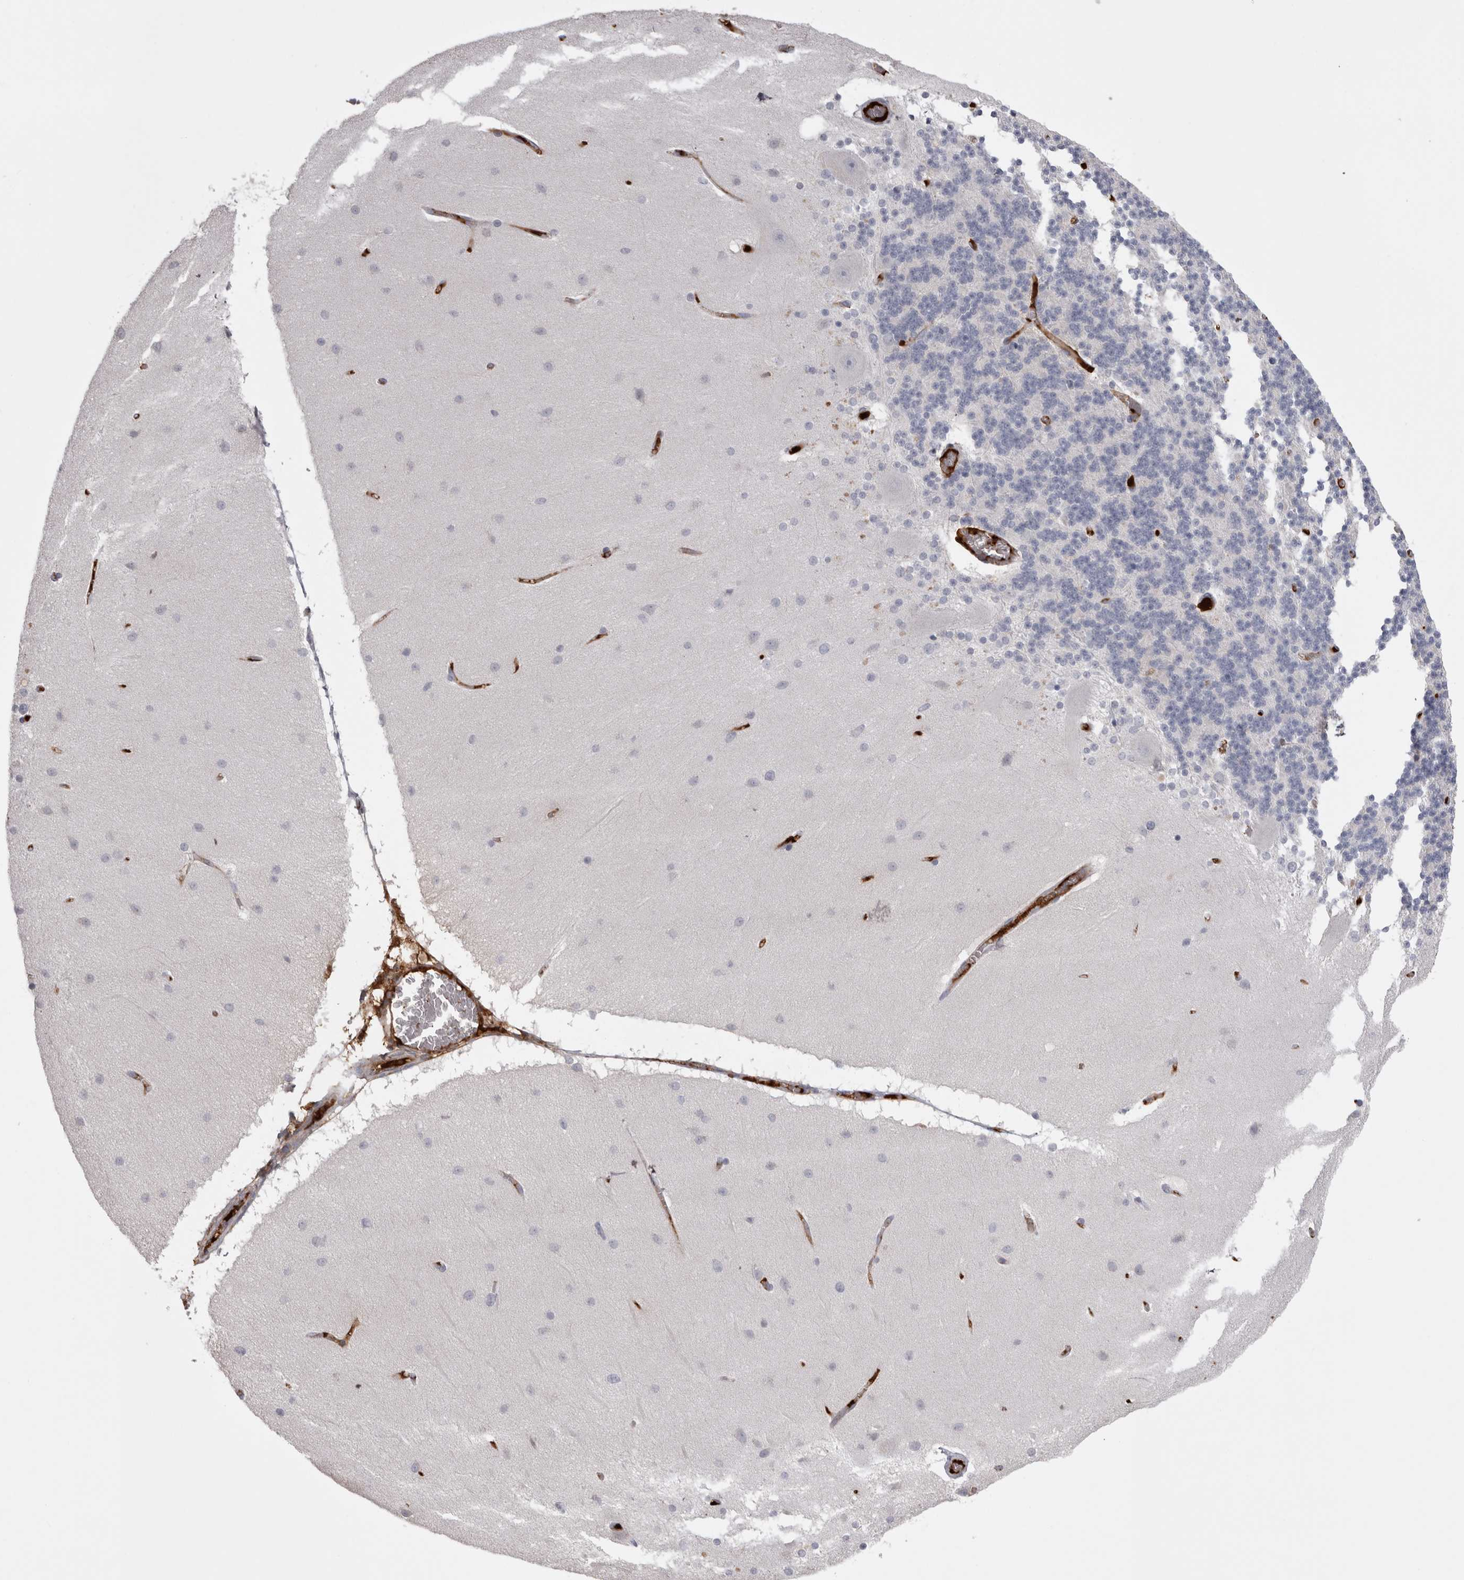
{"staining": {"intensity": "negative", "quantity": "none", "location": "none"}, "tissue": "cerebellum", "cell_type": "Cells in granular layer", "image_type": "normal", "snomed": [{"axis": "morphology", "description": "Normal tissue, NOS"}, {"axis": "topography", "description": "Cerebellum"}], "caption": "Cerebellum stained for a protein using immunohistochemistry shows no staining cells in granular layer.", "gene": "SAA4", "patient": {"sex": "female", "age": 54}}